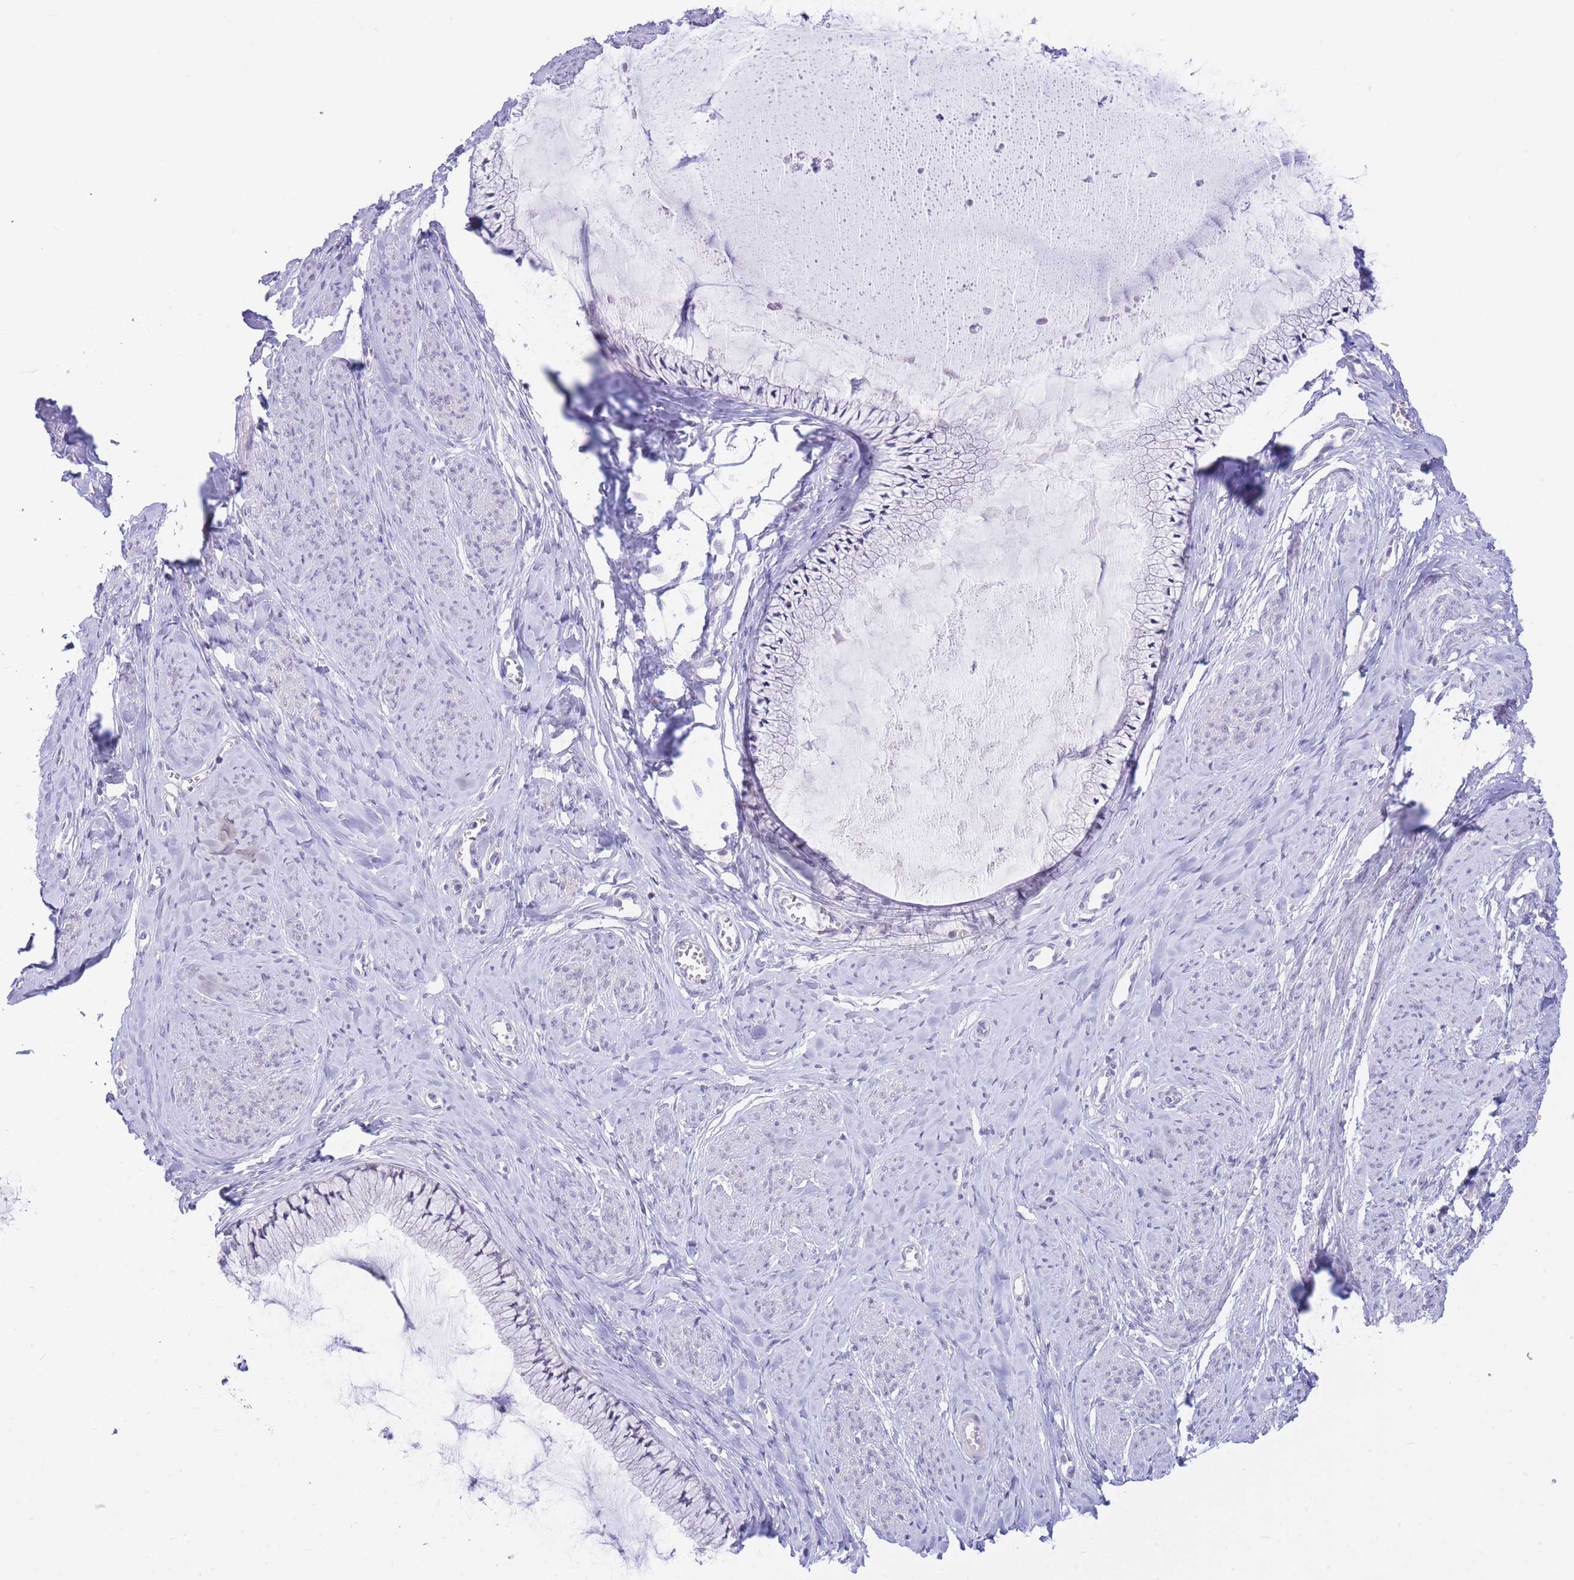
{"staining": {"intensity": "negative", "quantity": "none", "location": "none"}, "tissue": "cervix", "cell_type": "Glandular cells", "image_type": "normal", "snomed": [{"axis": "morphology", "description": "Normal tissue, NOS"}, {"axis": "topography", "description": "Cervix"}], "caption": "Immunohistochemistry image of benign human cervix stained for a protein (brown), which exhibits no expression in glandular cells.", "gene": "FBXO46", "patient": {"sex": "female", "age": 42}}